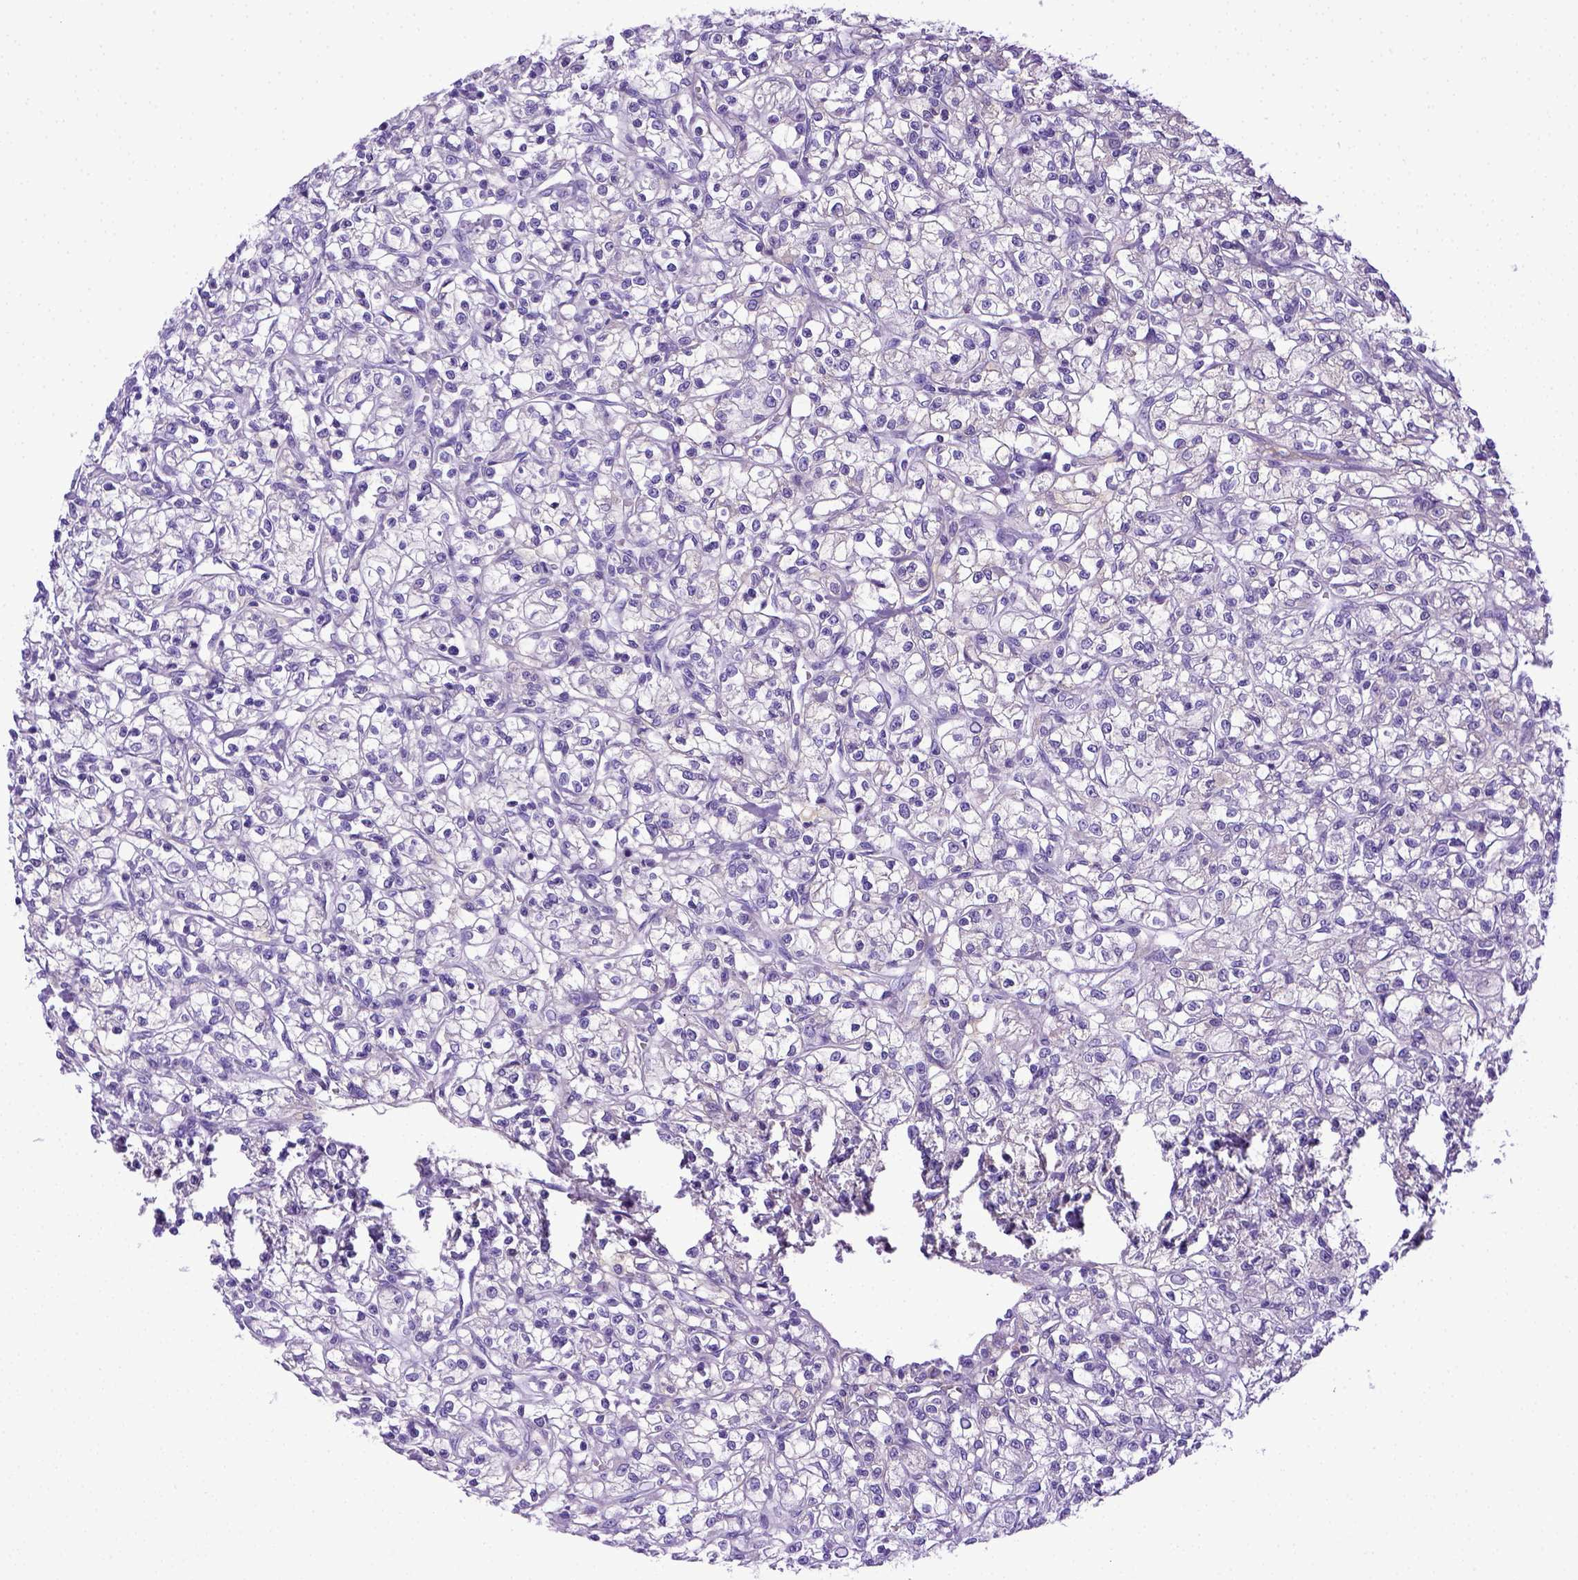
{"staining": {"intensity": "negative", "quantity": "none", "location": "none"}, "tissue": "renal cancer", "cell_type": "Tumor cells", "image_type": "cancer", "snomed": [{"axis": "morphology", "description": "Adenocarcinoma, NOS"}, {"axis": "topography", "description": "Kidney"}], "caption": "Protein analysis of renal cancer exhibits no significant expression in tumor cells. The staining is performed using DAB (3,3'-diaminobenzidine) brown chromogen with nuclei counter-stained in using hematoxylin.", "gene": "ITIH4", "patient": {"sex": "female", "age": 59}}